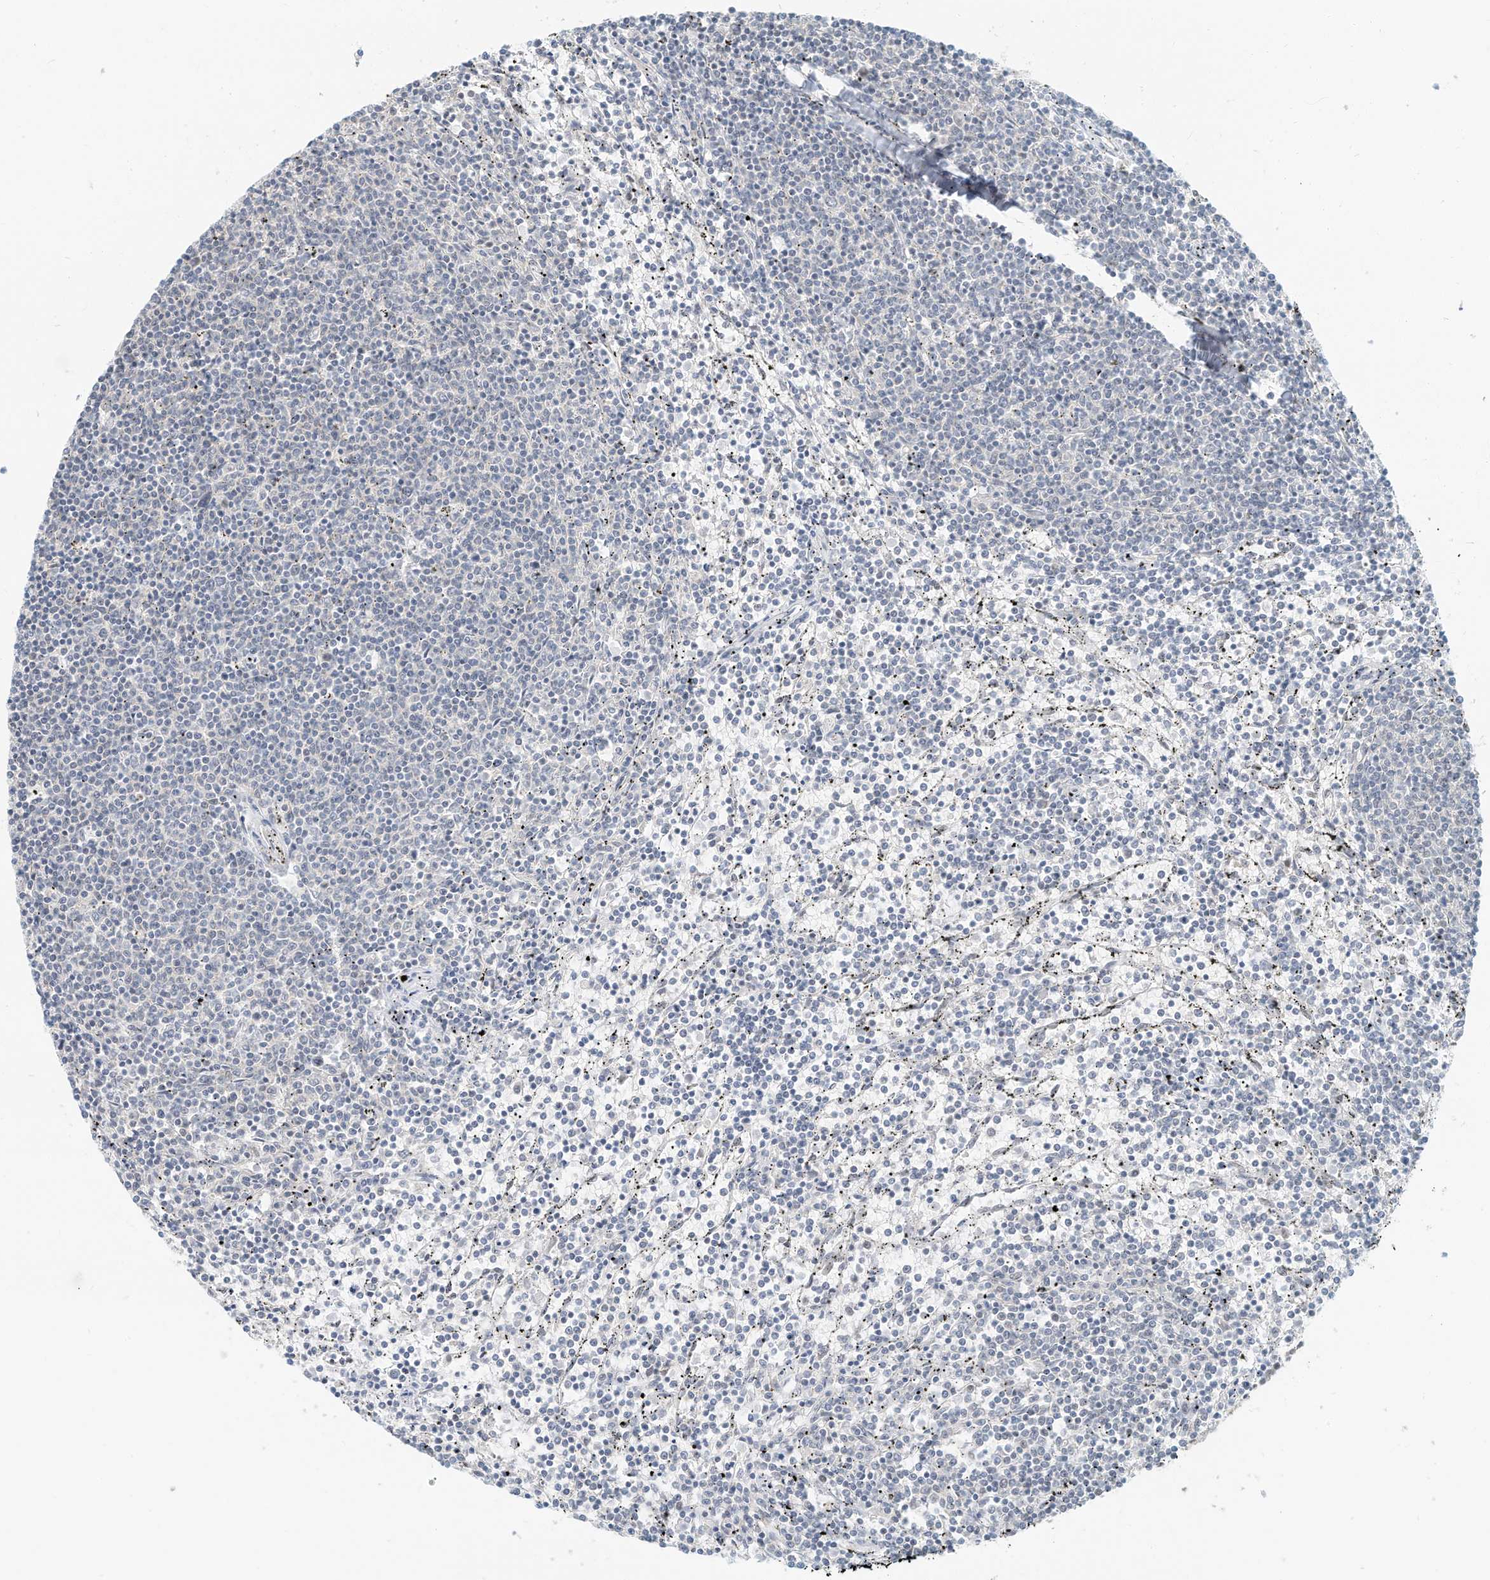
{"staining": {"intensity": "negative", "quantity": "none", "location": "none"}, "tissue": "lymphoma", "cell_type": "Tumor cells", "image_type": "cancer", "snomed": [{"axis": "morphology", "description": "Malignant lymphoma, non-Hodgkin's type, Low grade"}, {"axis": "topography", "description": "Spleen"}], "caption": "Micrograph shows no protein staining in tumor cells of malignant lymphoma, non-Hodgkin's type (low-grade) tissue. Nuclei are stained in blue.", "gene": "PGC", "patient": {"sex": "female", "age": 50}}